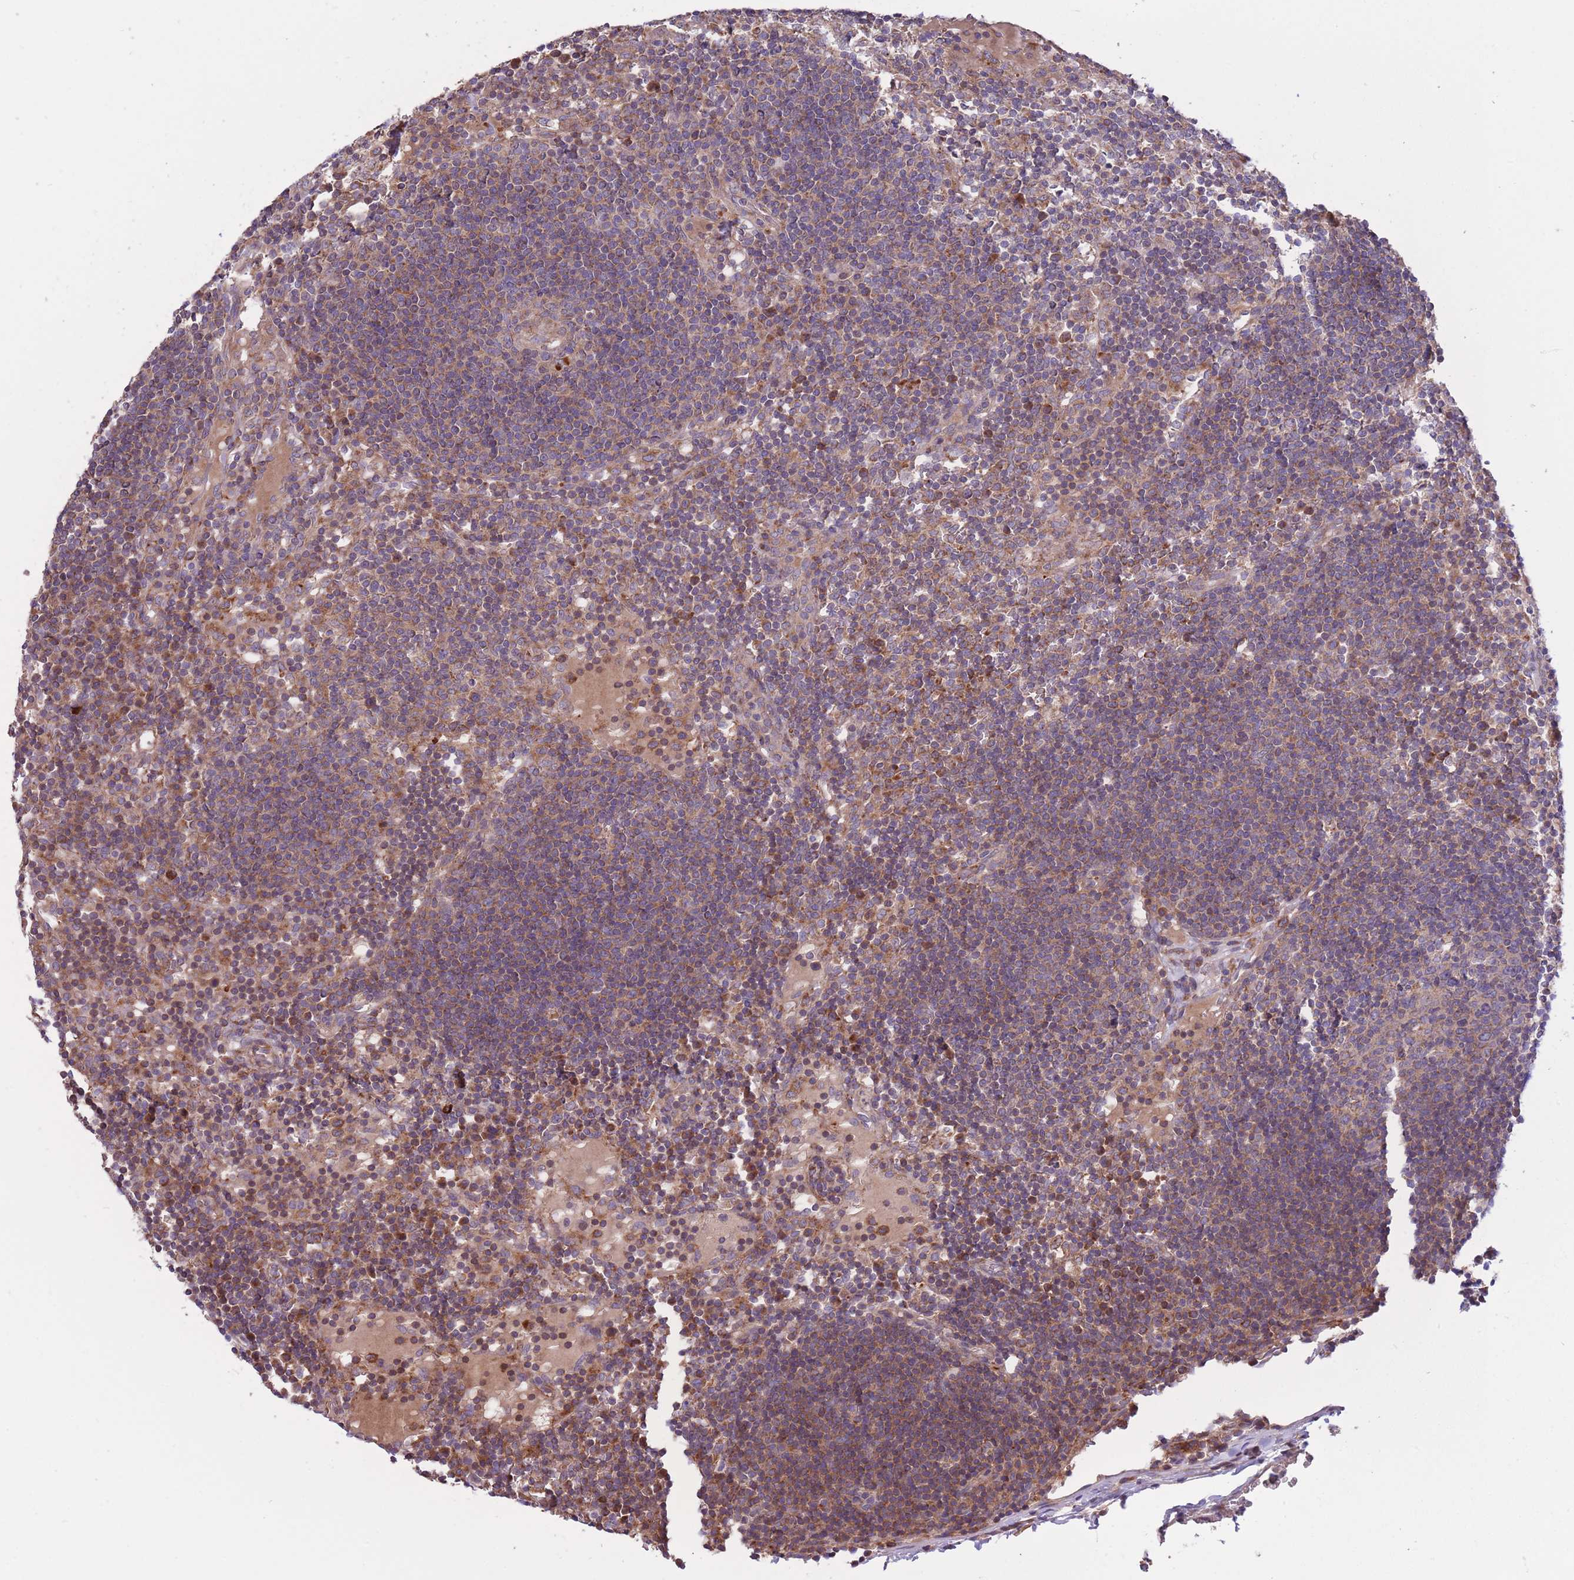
{"staining": {"intensity": "weak", "quantity": "<25%", "location": "cytoplasmic/membranous"}, "tissue": "lymph node", "cell_type": "Germinal center cells", "image_type": "normal", "snomed": [{"axis": "morphology", "description": "Normal tissue, NOS"}, {"axis": "topography", "description": "Lymph node"}], "caption": "Immunohistochemistry (IHC) image of unremarkable lymph node stained for a protein (brown), which demonstrates no expression in germinal center cells.", "gene": "ATP13A2", "patient": {"sex": "male", "age": 53}}